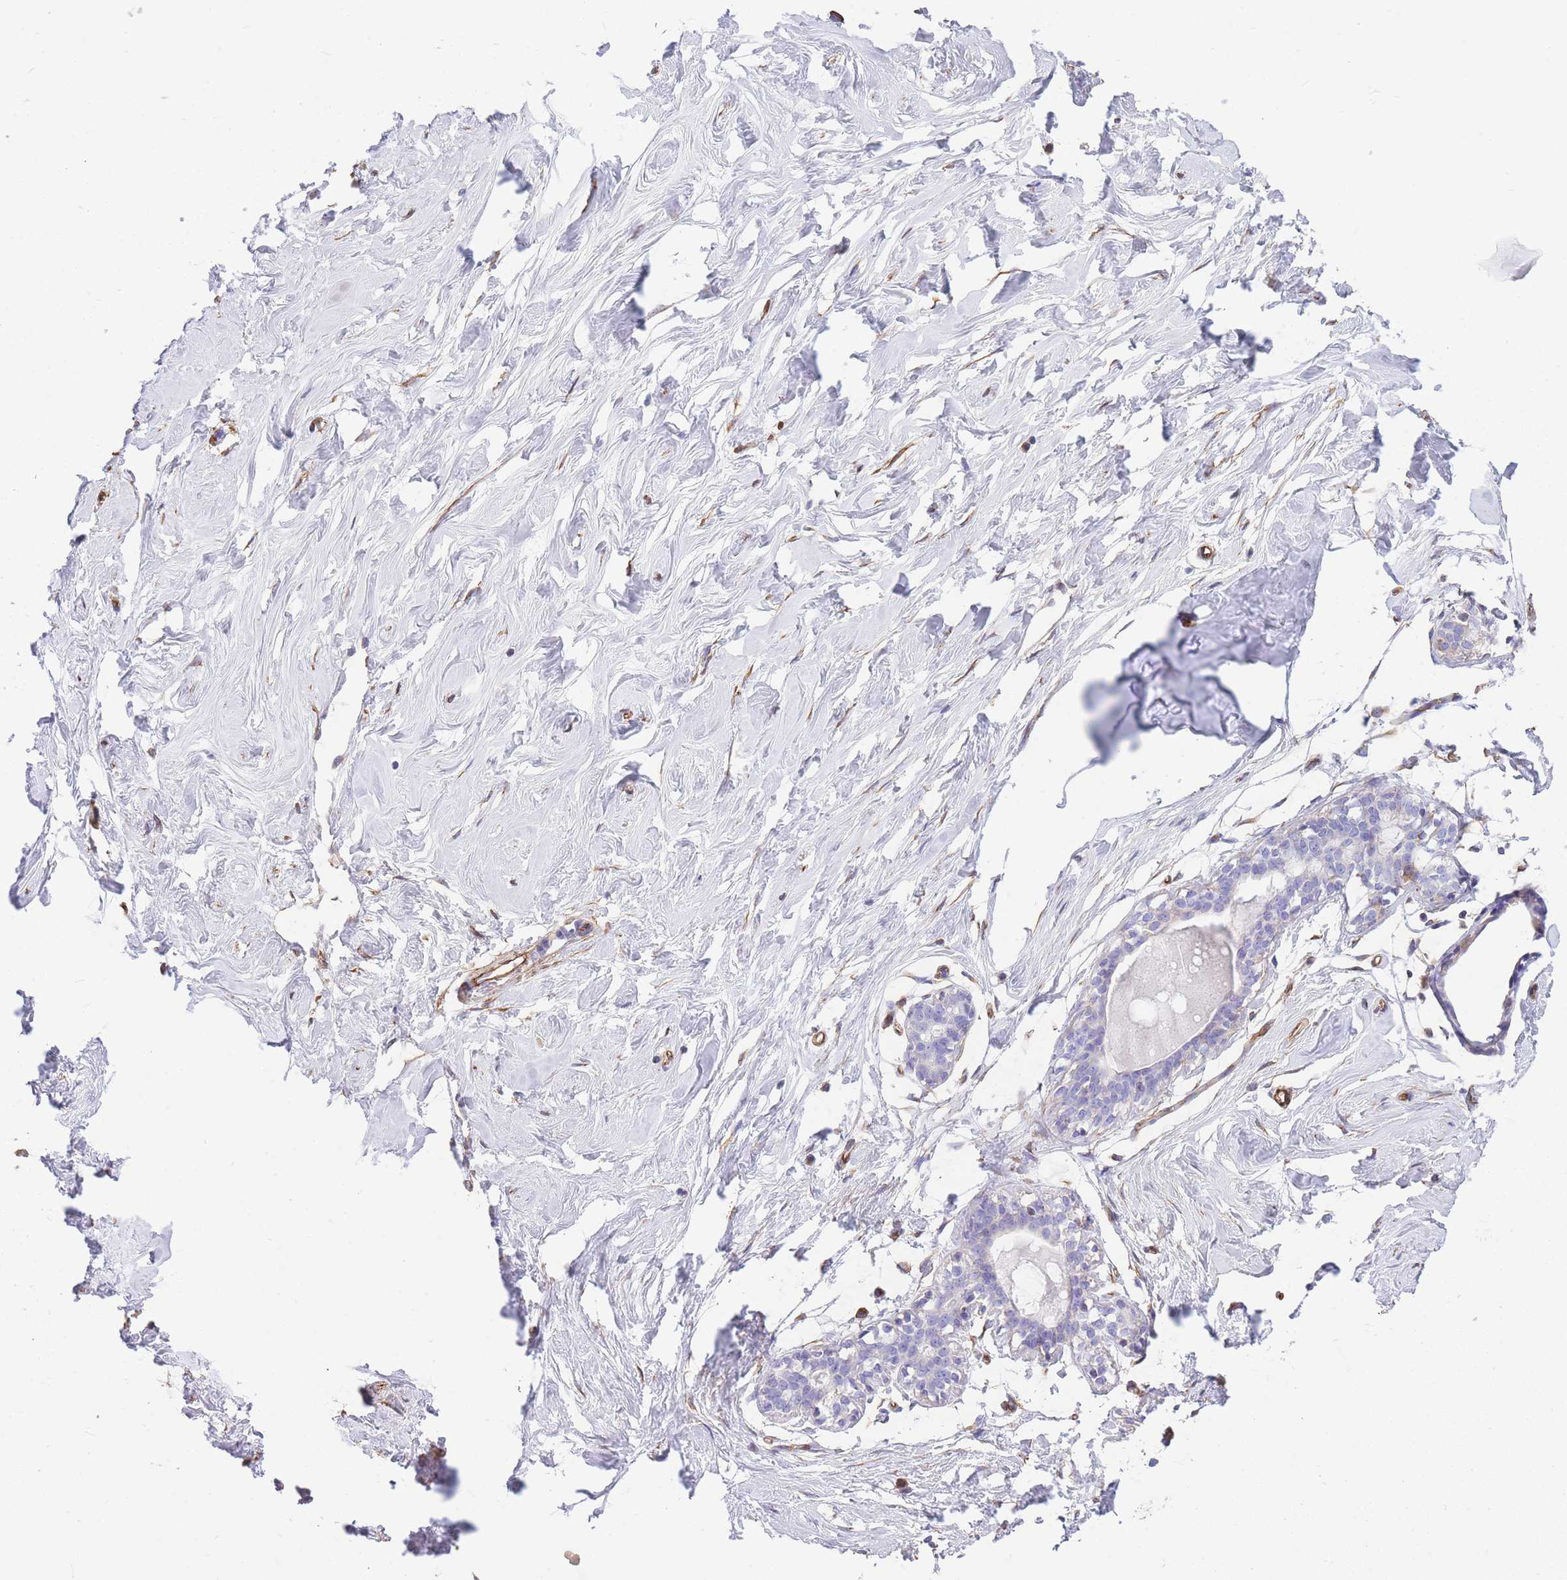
{"staining": {"intensity": "negative", "quantity": "none", "location": "none"}, "tissue": "breast", "cell_type": "Adipocytes", "image_type": "normal", "snomed": [{"axis": "morphology", "description": "Normal tissue, NOS"}, {"axis": "morphology", "description": "Adenoma, NOS"}, {"axis": "topography", "description": "Breast"}], "caption": "Immunohistochemistry (IHC) micrograph of benign human breast stained for a protein (brown), which shows no expression in adipocytes. (DAB (3,3'-diaminobenzidine) immunohistochemistry with hematoxylin counter stain).", "gene": "ANKRD53", "patient": {"sex": "female", "age": 23}}